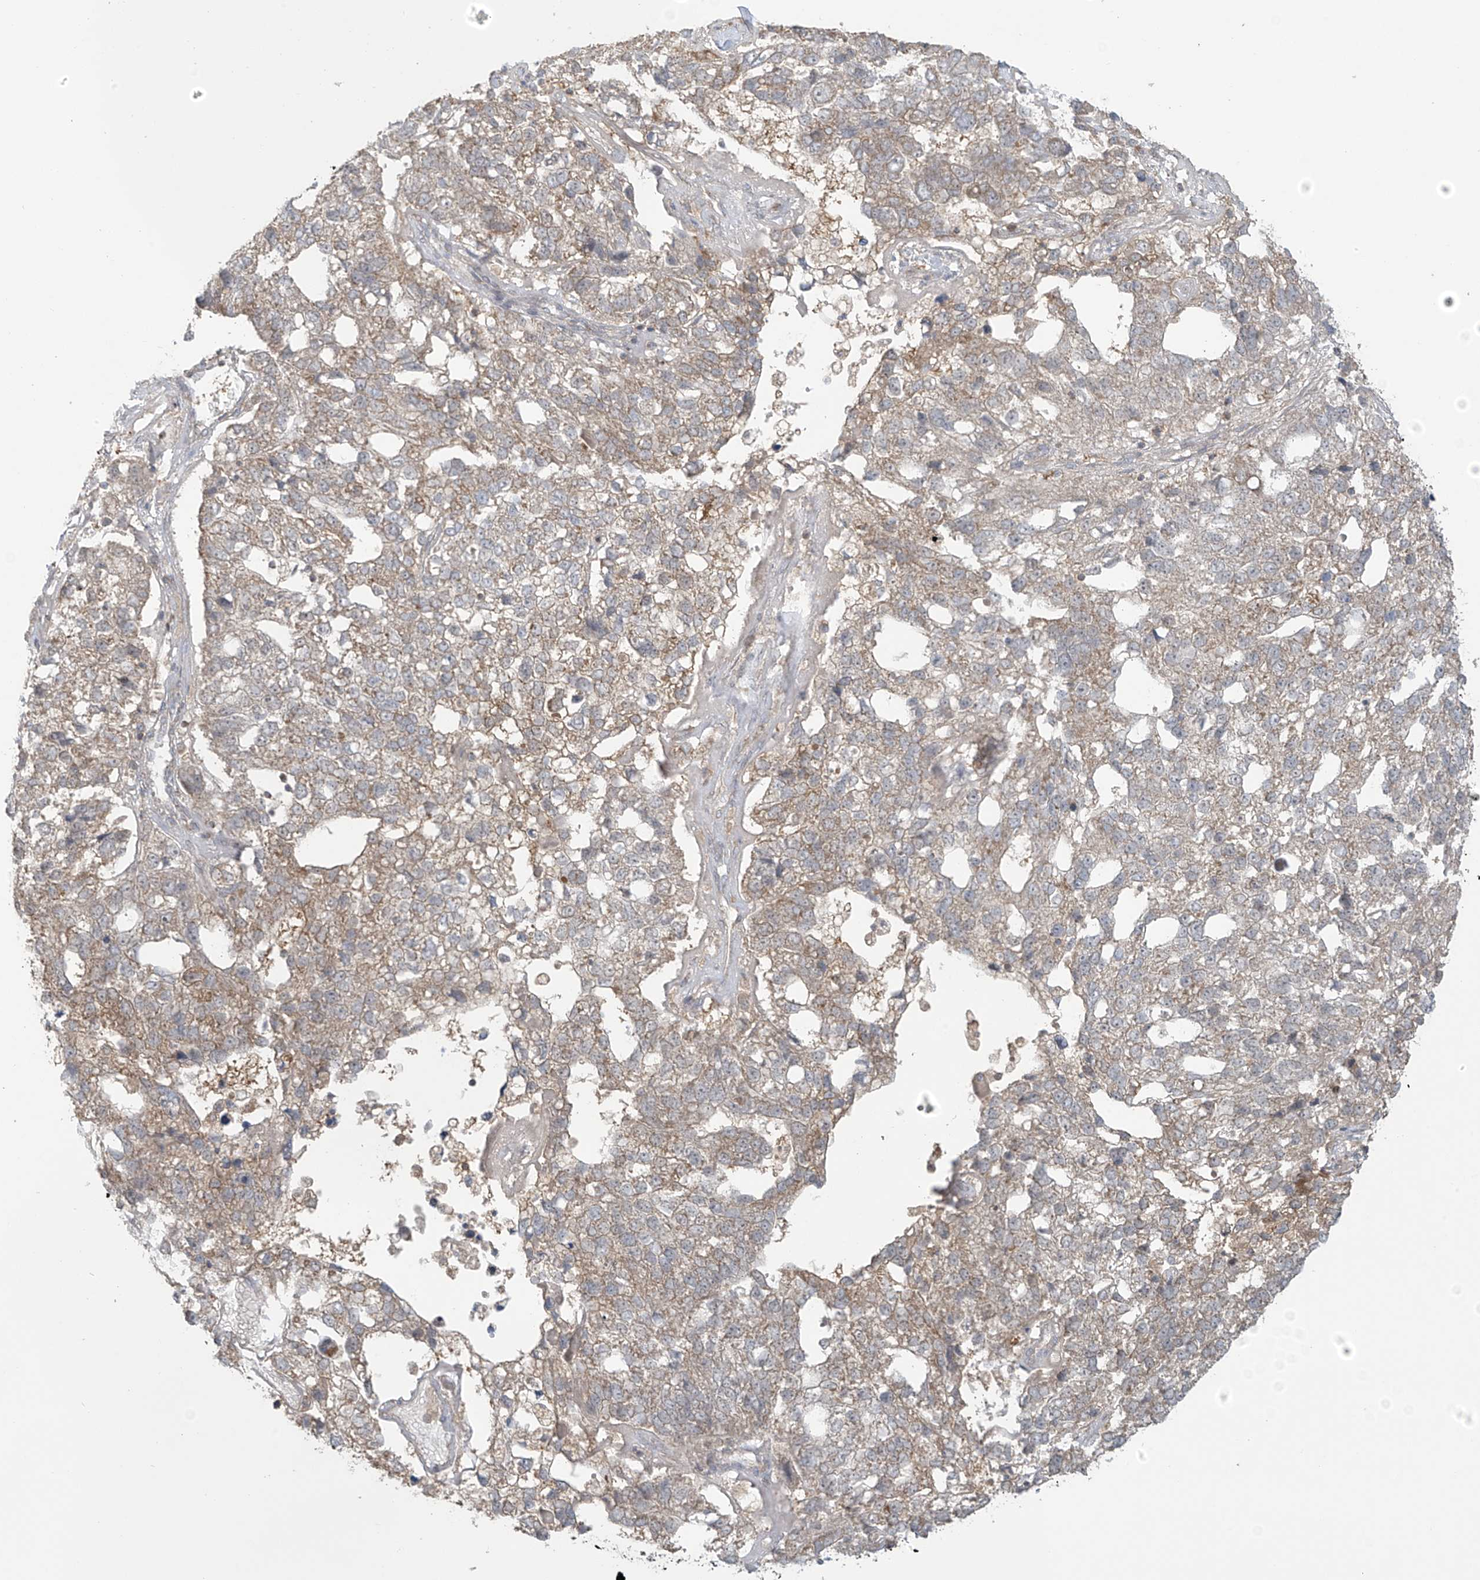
{"staining": {"intensity": "weak", "quantity": "<25%", "location": "cytoplasmic/membranous"}, "tissue": "pancreatic cancer", "cell_type": "Tumor cells", "image_type": "cancer", "snomed": [{"axis": "morphology", "description": "Adenocarcinoma, NOS"}, {"axis": "topography", "description": "Pancreas"}], "caption": "The IHC histopathology image has no significant staining in tumor cells of pancreatic cancer tissue.", "gene": "HDDC2", "patient": {"sex": "female", "age": 61}}